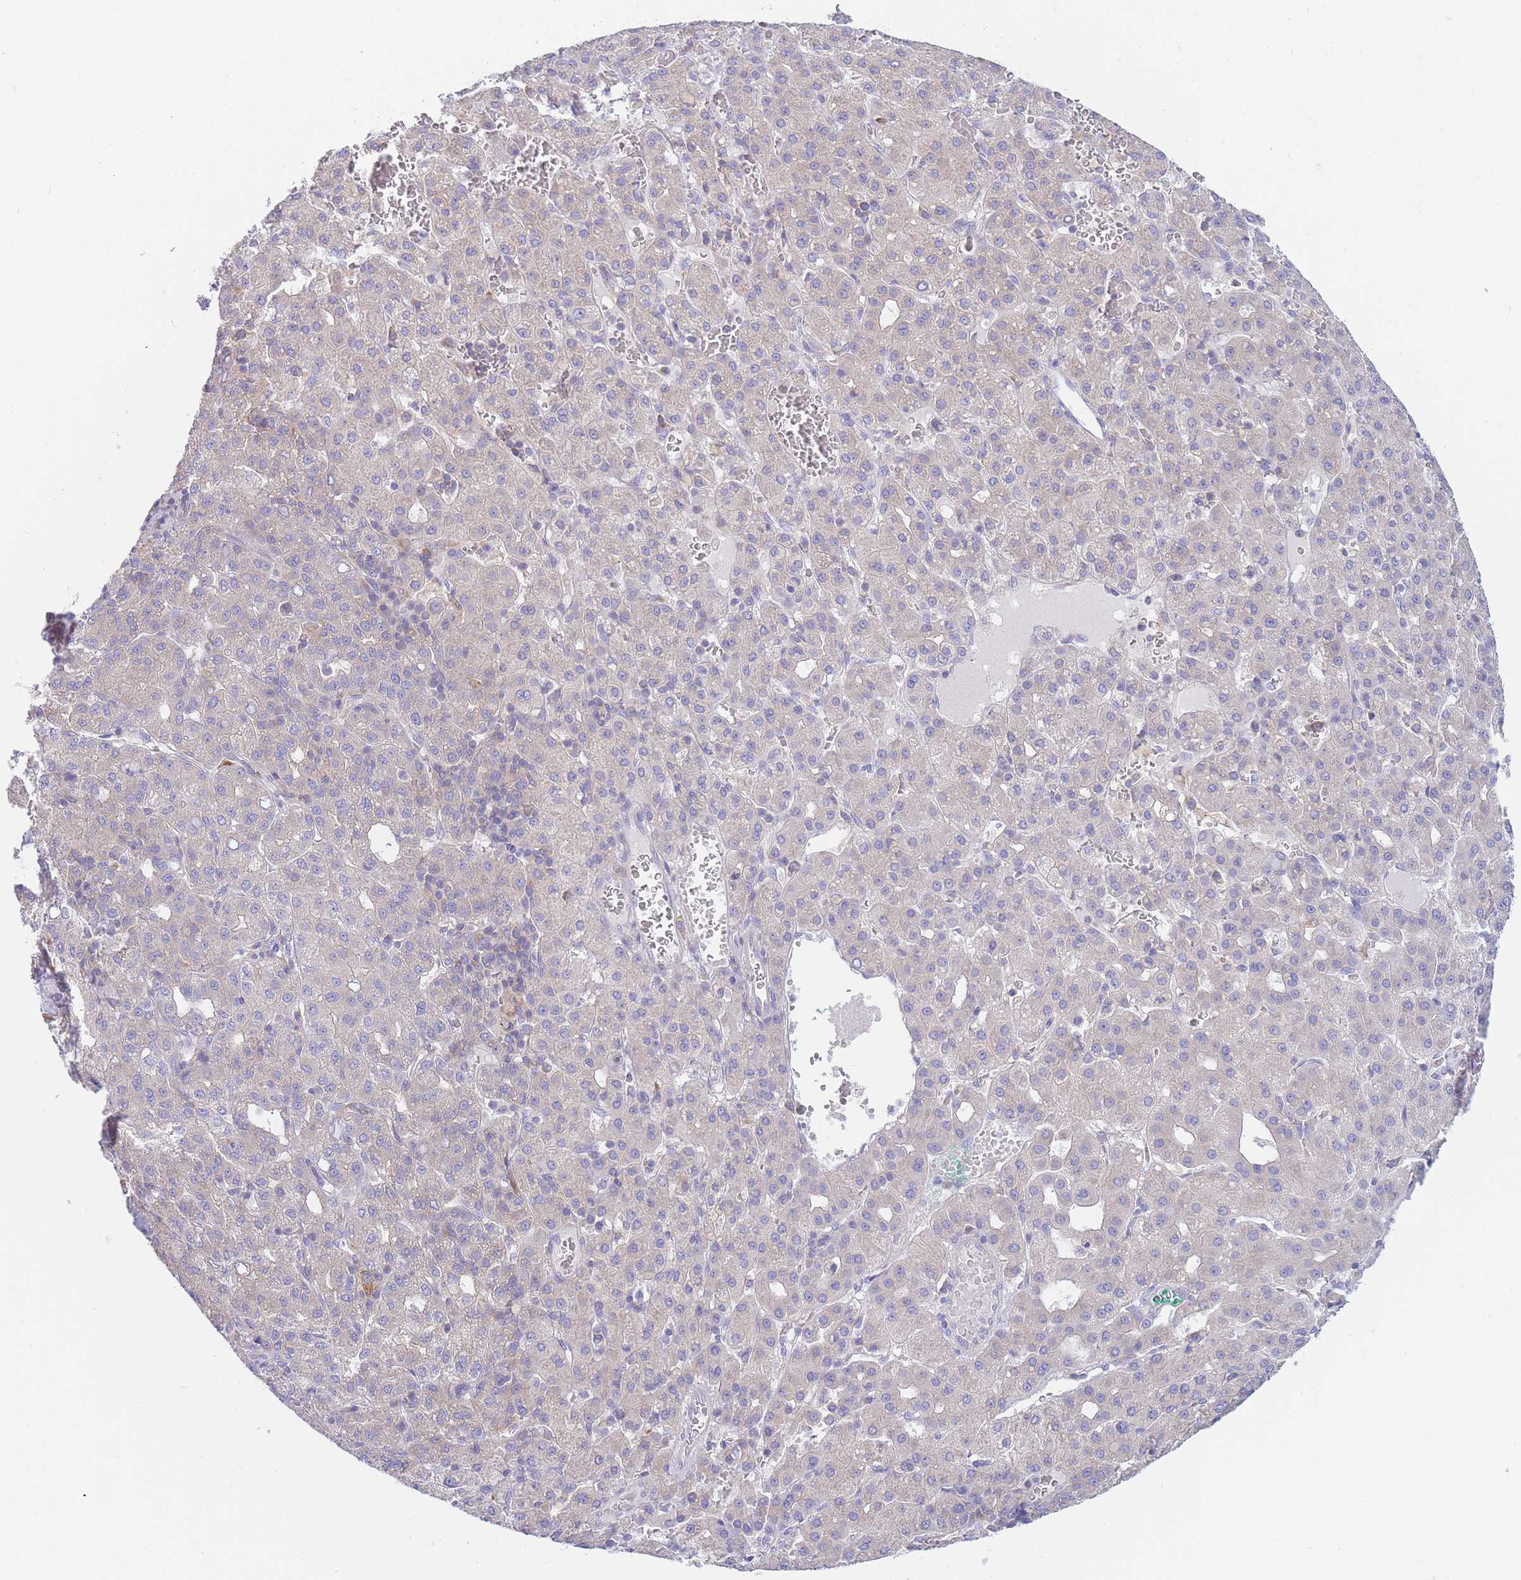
{"staining": {"intensity": "negative", "quantity": "none", "location": "none"}, "tissue": "liver cancer", "cell_type": "Tumor cells", "image_type": "cancer", "snomed": [{"axis": "morphology", "description": "Carcinoma, Hepatocellular, NOS"}, {"axis": "topography", "description": "Liver"}], "caption": "Immunohistochemistry (IHC) photomicrograph of neoplastic tissue: liver cancer (hepatocellular carcinoma) stained with DAB shows no significant protein positivity in tumor cells.", "gene": "SH2B2", "patient": {"sex": "male", "age": 65}}